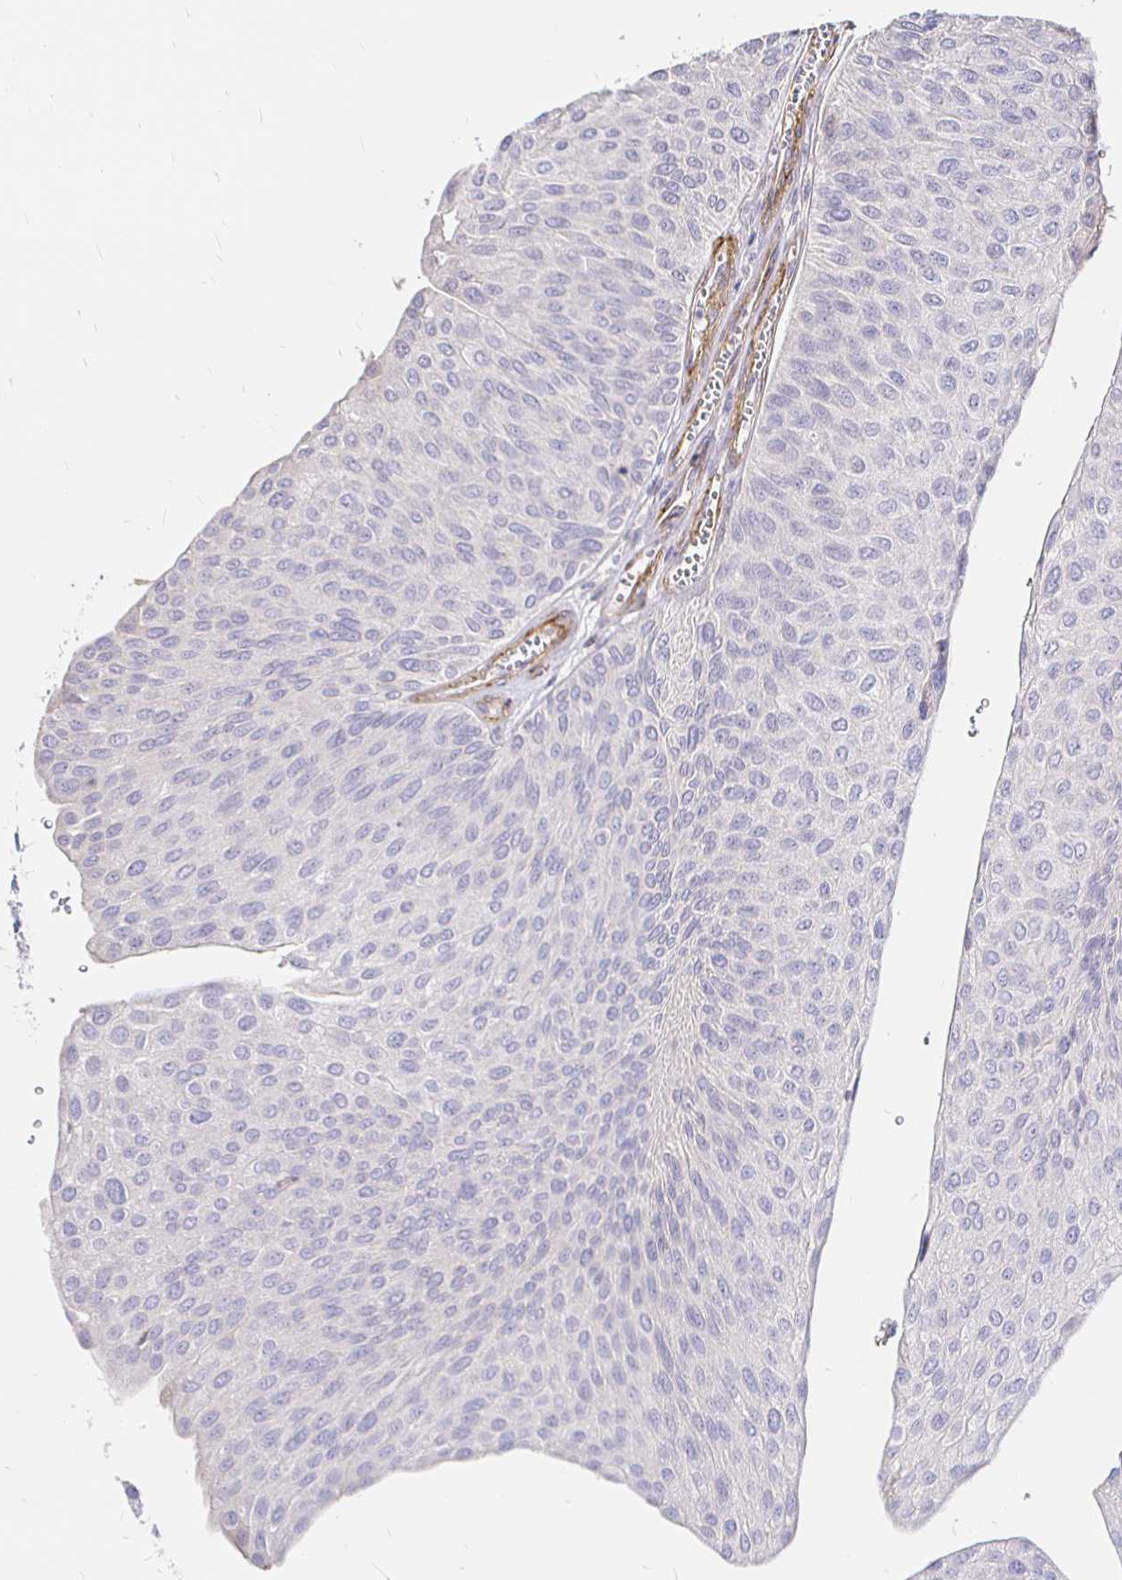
{"staining": {"intensity": "negative", "quantity": "none", "location": "none"}, "tissue": "urothelial cancer", "cell_type": "Tumor cells", "image_type": "cancer", "snomed": [{"axis": "morphology", "description": "Urothelial carcinoma, NOS"}, {"axis": "topography", "description": "Urinary bladder"}], "caption": "Tumor cells show no significant expression in urothelial cancer. Brightfield microscopy of IHC stained with DAB (3,3'-diaminobenzidine) (brown) and hematoxylin (blue), captured at high magnification.", "gene": "PALM2AKAP2", "patient": {"sex": "male", "age": 67}}